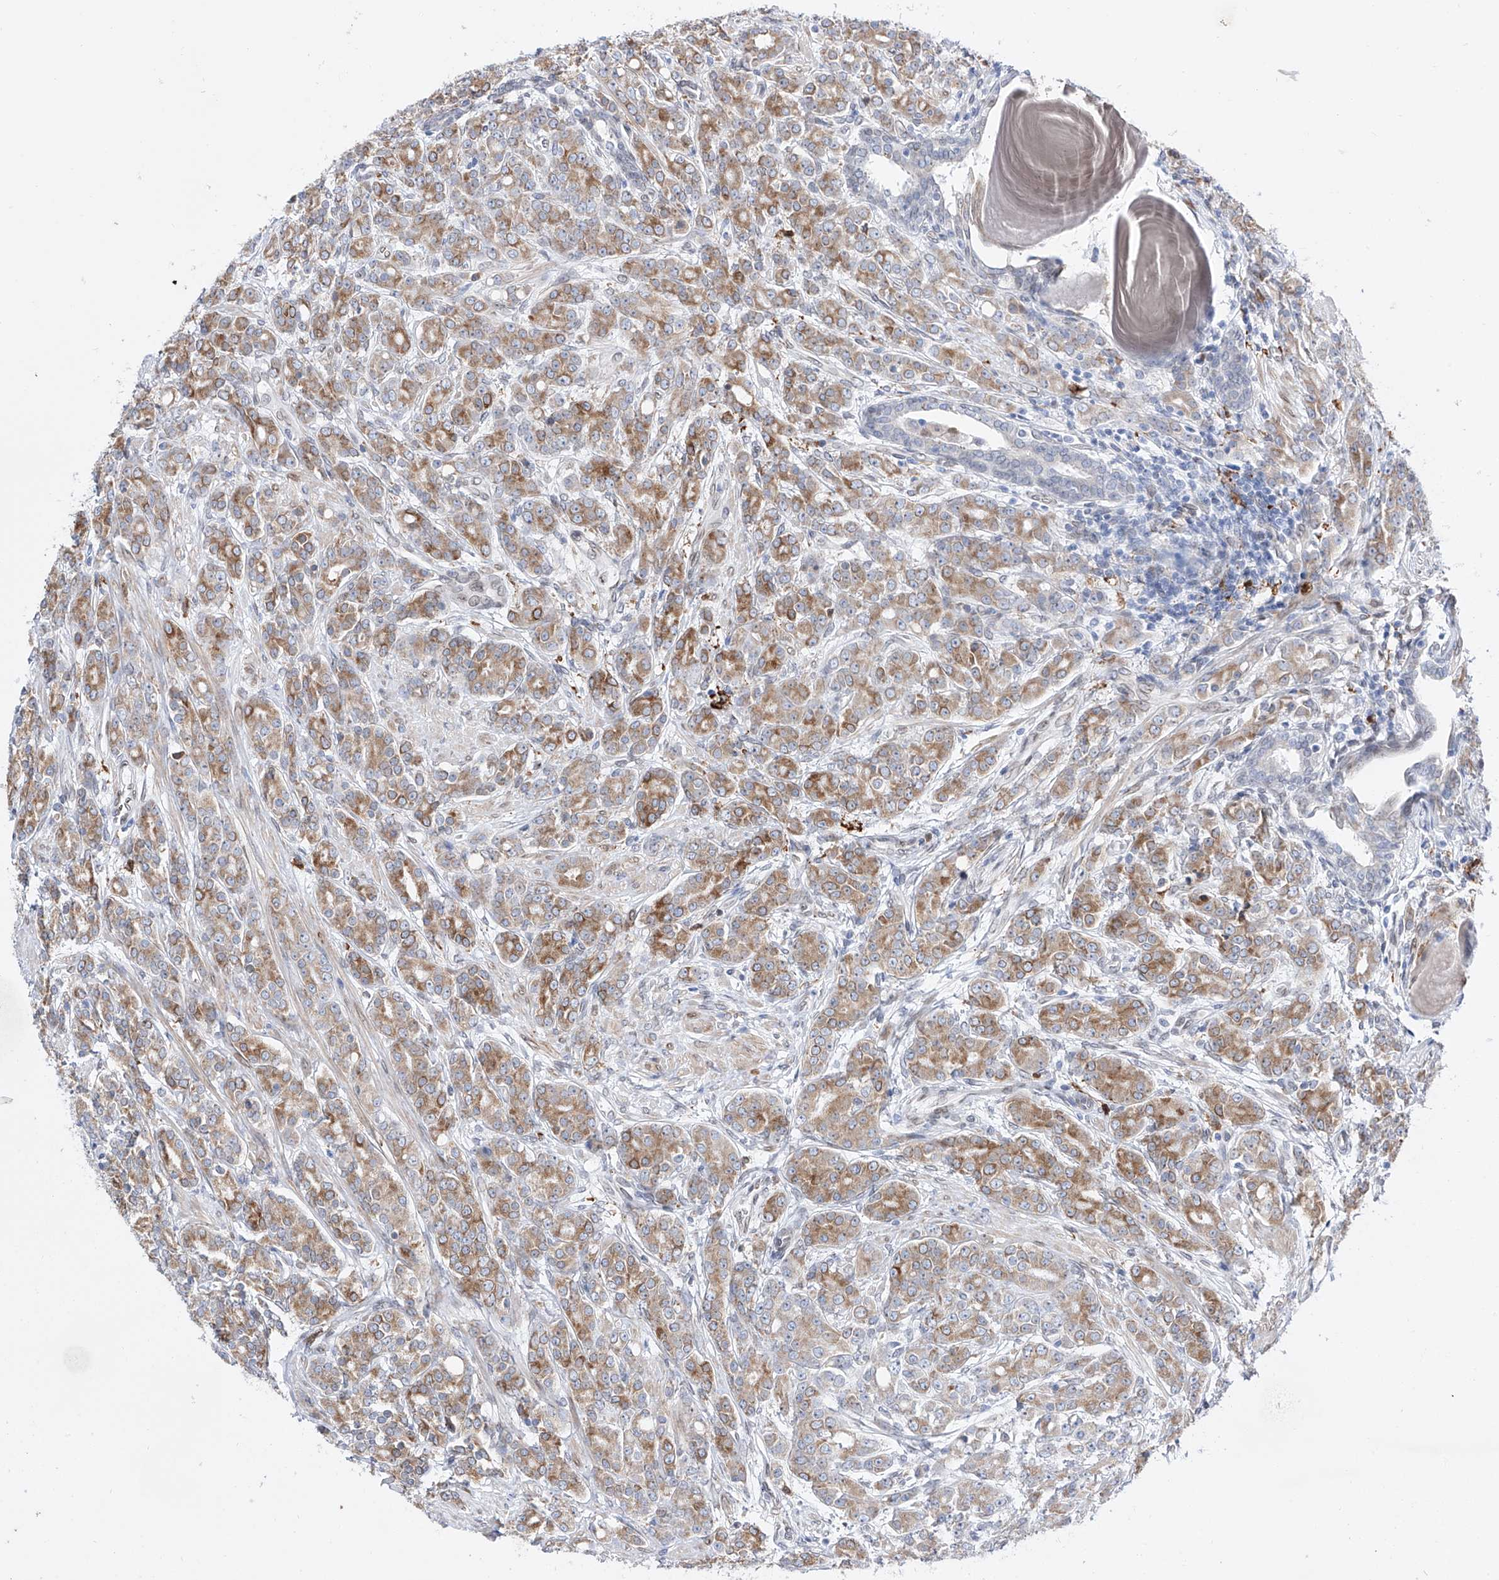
{"staining": {"intensity": "moderate", "quantity": "25%-75%", "location": "cytoplasmic/membranous"}, "tissue": "prostate cancer", "cell_type": "Tumor cells", "image_type": "cancer", "snomed": [{"axis": "morphology", "description": "Adenocarcinoma, High grade"}, {"axis": "topography", "description": "Prostate"}], "caption": "Tumor cells reveal medium levels of moderate cytoplasmic/membranous expression in about 25%-75% of cells in adenocarcinoma (high-grade) (prostate). (DAB IHC with brightfield microscopy, high magnification).", "gene": "LCLAT1", "patient": {"sex": "male", "age": 62}}